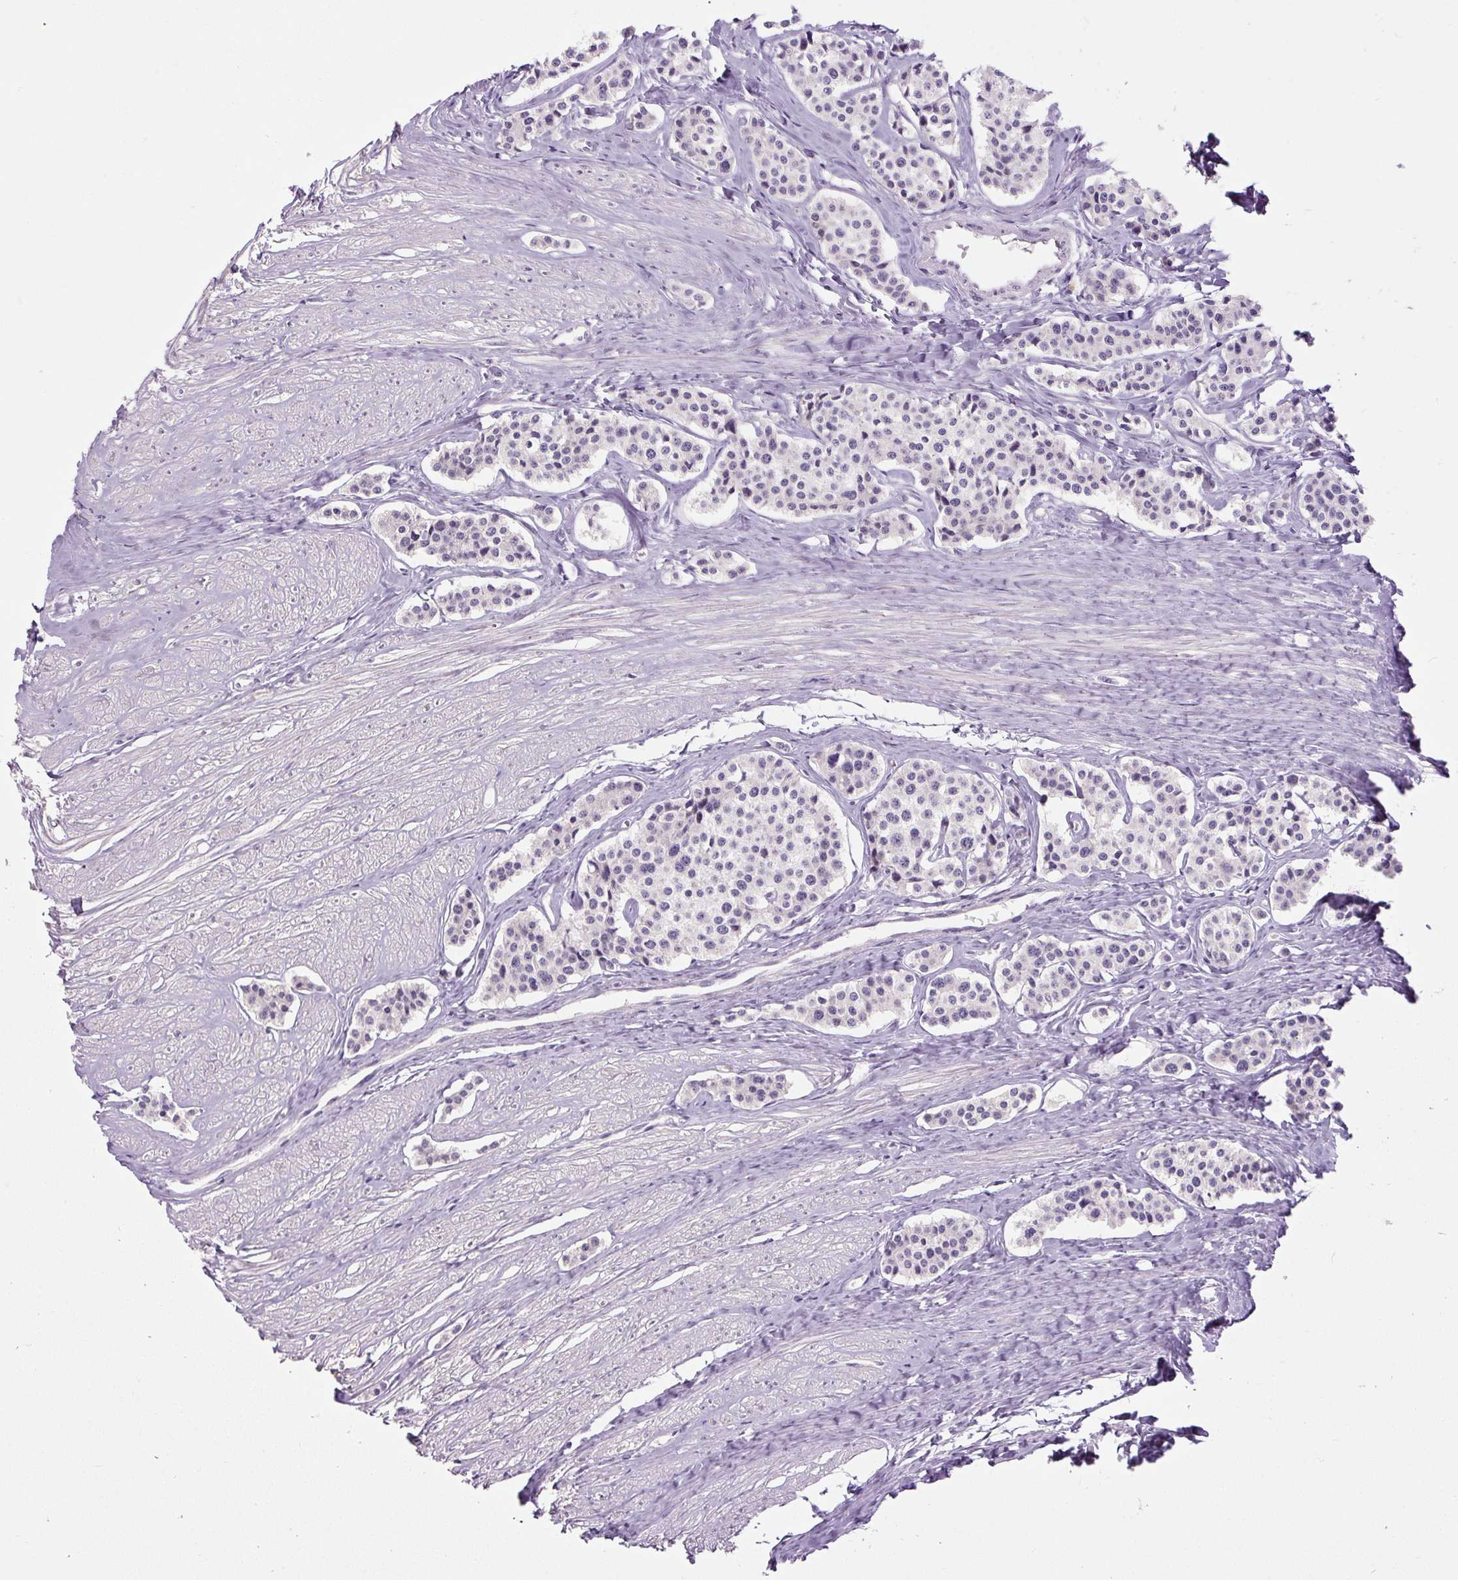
{"staining": {"intensity": "negative", "quantity": "none", "location": "none"}, "tissue": "carcinoid", "cell_type": "Tumor cells", "image_type": "cancer", "snomed": [{"axis": "morphology", "description": "Carcinoid, malignant, NOS"}, {"axis": "topography", "description": "Small intestine"}], "caption": "IHC histopathology image of neoplastic tissue: human carcinoid stained with DAB (3,3'-diaminobenzidine) exhibits no significant protein positivity in tumor cells. (DAB immunohistochemistry with hematoxylin counter stain).", "gene": "FABP7", "patient": {"sex": "male", "age": 60}}